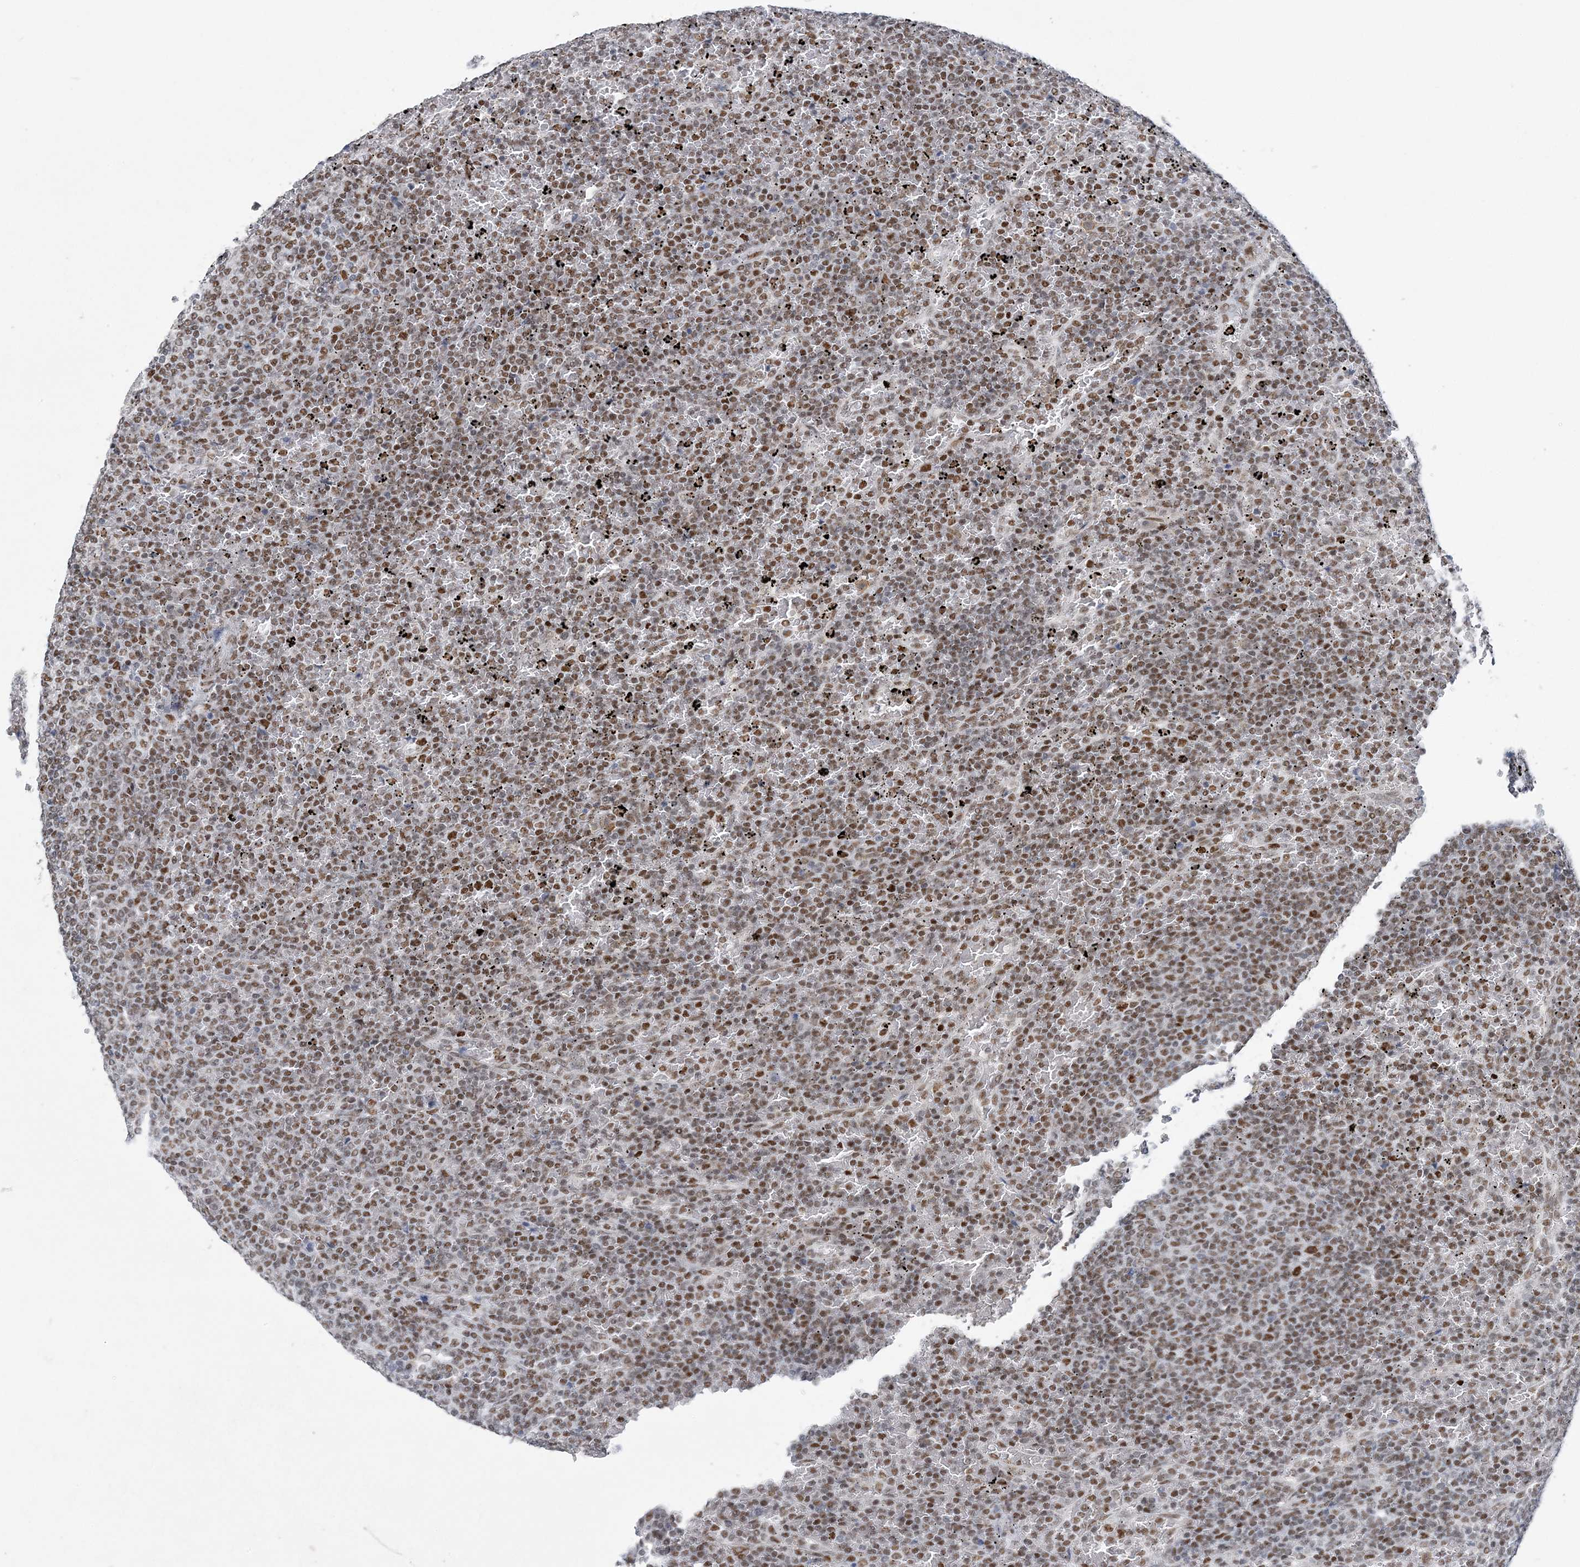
{"staining": {"intensity": "moderate", "quantity": ">75%", "location": "nuclear"}, "tissue": "lymphoma", "cell_type": "Tumor cells", "image_type": "cancer", "snomed": [{"axis": "morphology", "description": "Malignant lymphoma, non-Hodgkin's type, Low grade"}, {"axis": "topography", "description": "Spleen"}], "caption": "This photomicrograph demonstrates lymphoma stained with immunohistochemistry to label a protein in brown. The nuclear of tumor cells show moderate positivity for the protein. Nuclei are counter-stained blue.", "gene": "ZBTB7A", "patient": {"sex": "female", "age": 77}}